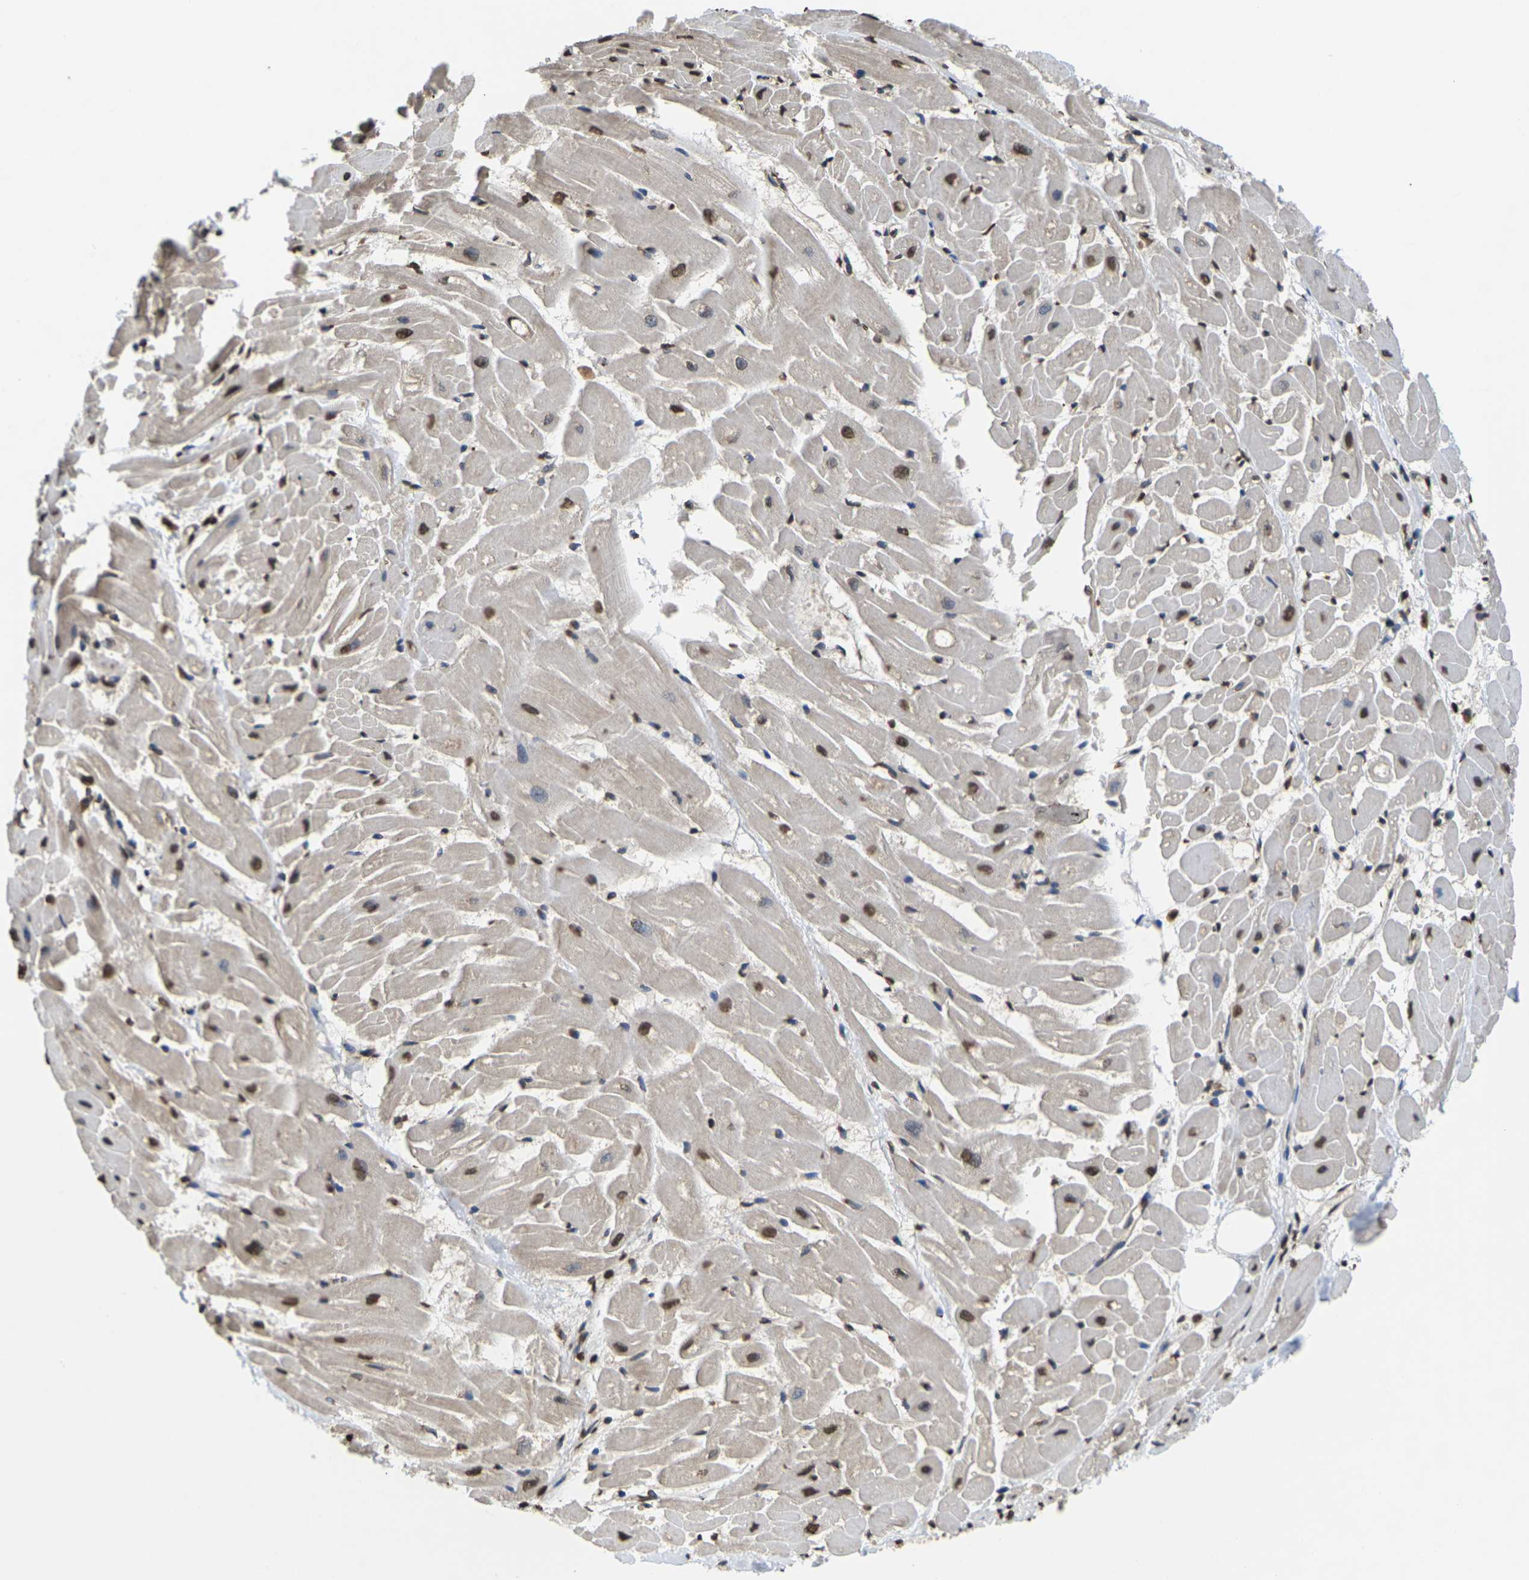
{"staining": {"intensity": "strong", "quantity": ">75%", "location": "nuclear"}, "tissue": "heart muscle", "cell_type": "Cardiomyocytes", "image_type": "normal", "snomed": [{"axis": "morphology", "description": "Normal tissue, NOS"}, {"axis": "topography", "description": "Heart"}], "caption": "Immunohistochemistry (DAB) staining of unremarkable heart muscle exhibits strong nuclear protein staining in approximately >75% of cardiomyocytes. Nuclei are stained in blue.", "gene": "EMSY", "patient": {"sex": "female", "age": 19}}